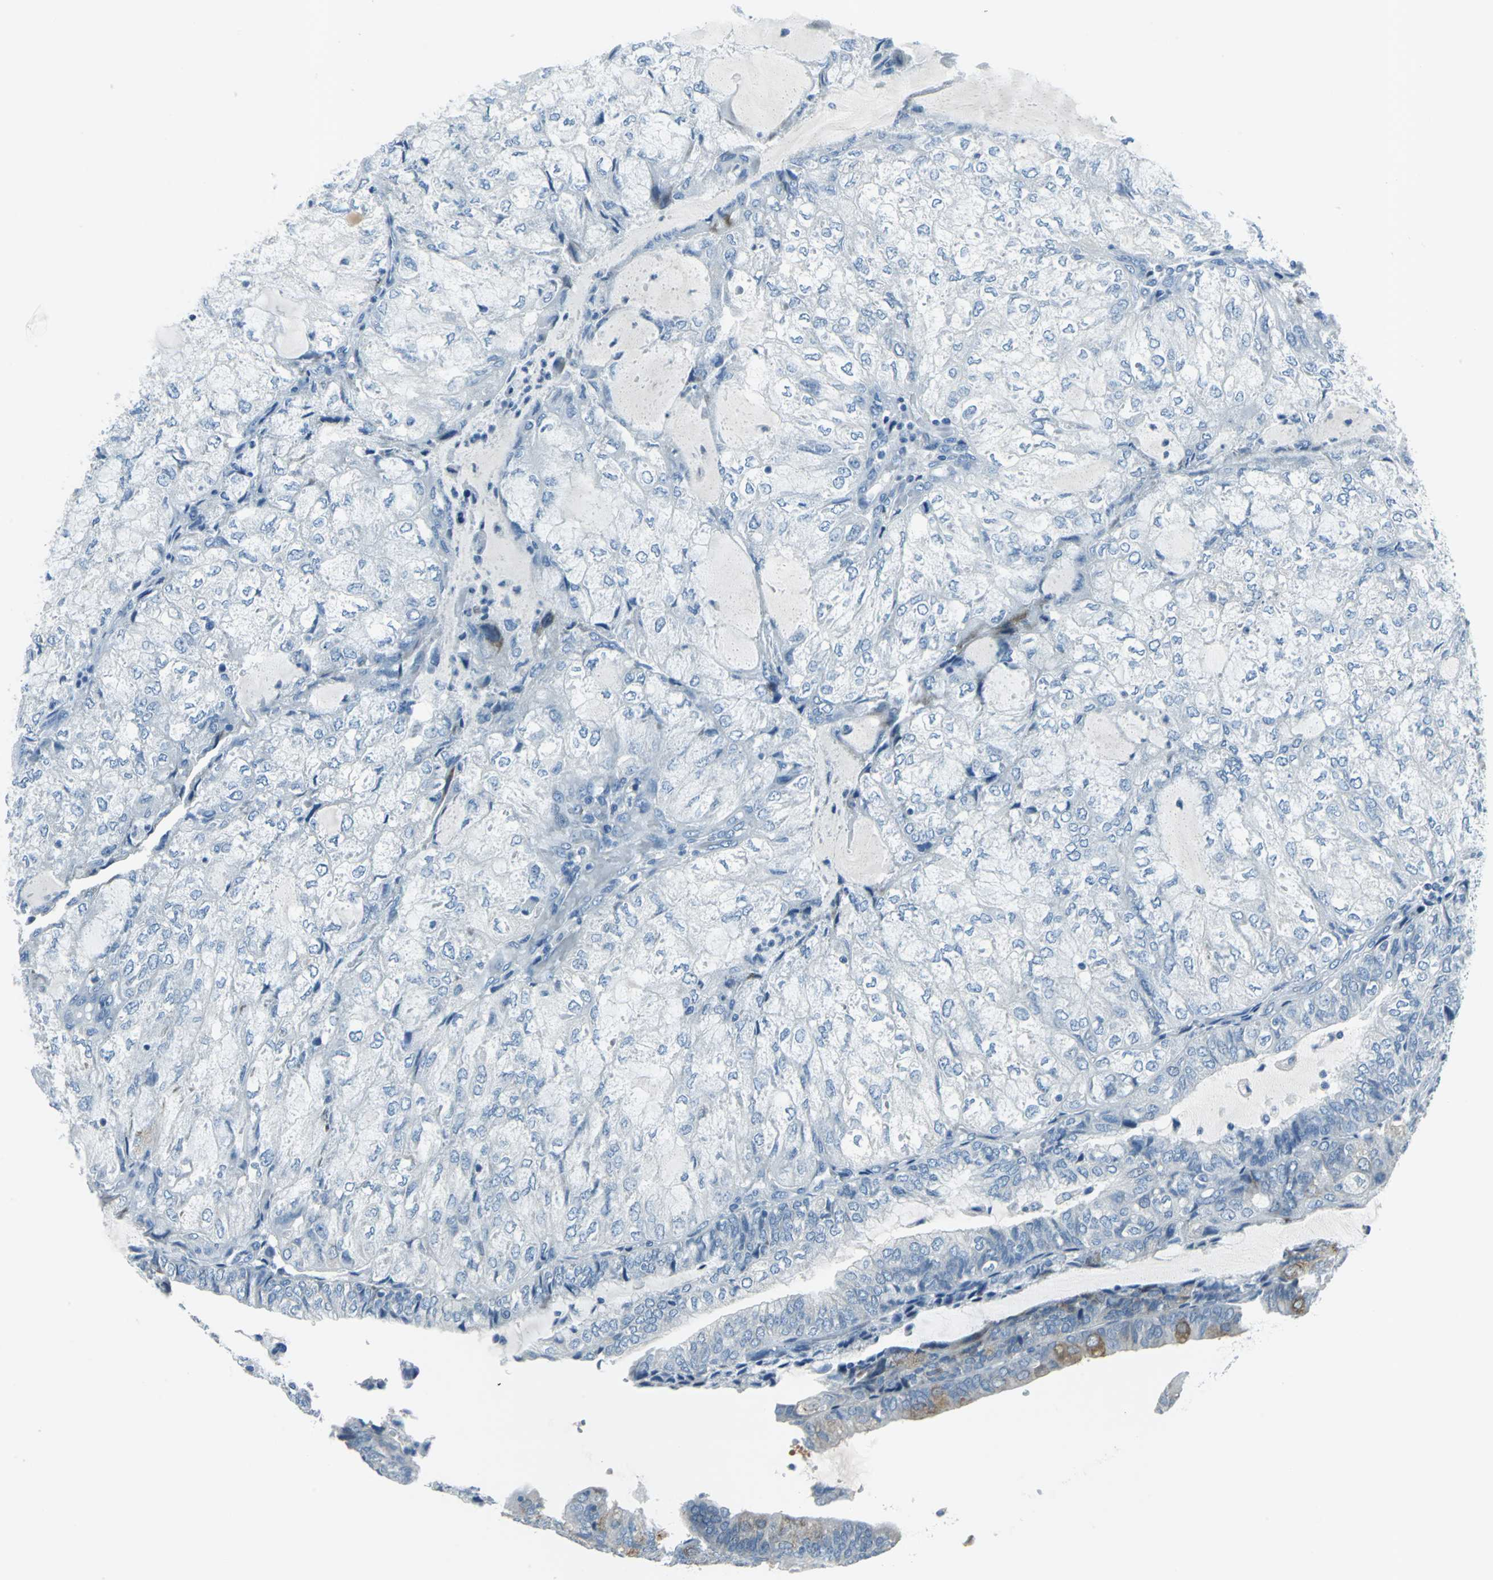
{"staining": {"intensity": "moderate", "quantity": "<25%", "location": "cytoplasmic/membranous"}, "tissue": "endometrial cancer", "cell_type": "Tumor cells", "image_type": "cancer", "snomed": [{"axis": "morphology", "description": "Adenocarcinoma, NOS"}, {"axis": "topography", "description": "Endometrium"}], "caption": "Immunohistochemistry (IHC) (DAB) staining of endometrial adenocarcinoma shows moderate cytoplasmic/membranous protein positivity in approximately <25% of tumor cells.", "gene": "DNAI2", "patient": {"sex": "female", "age": 81}}